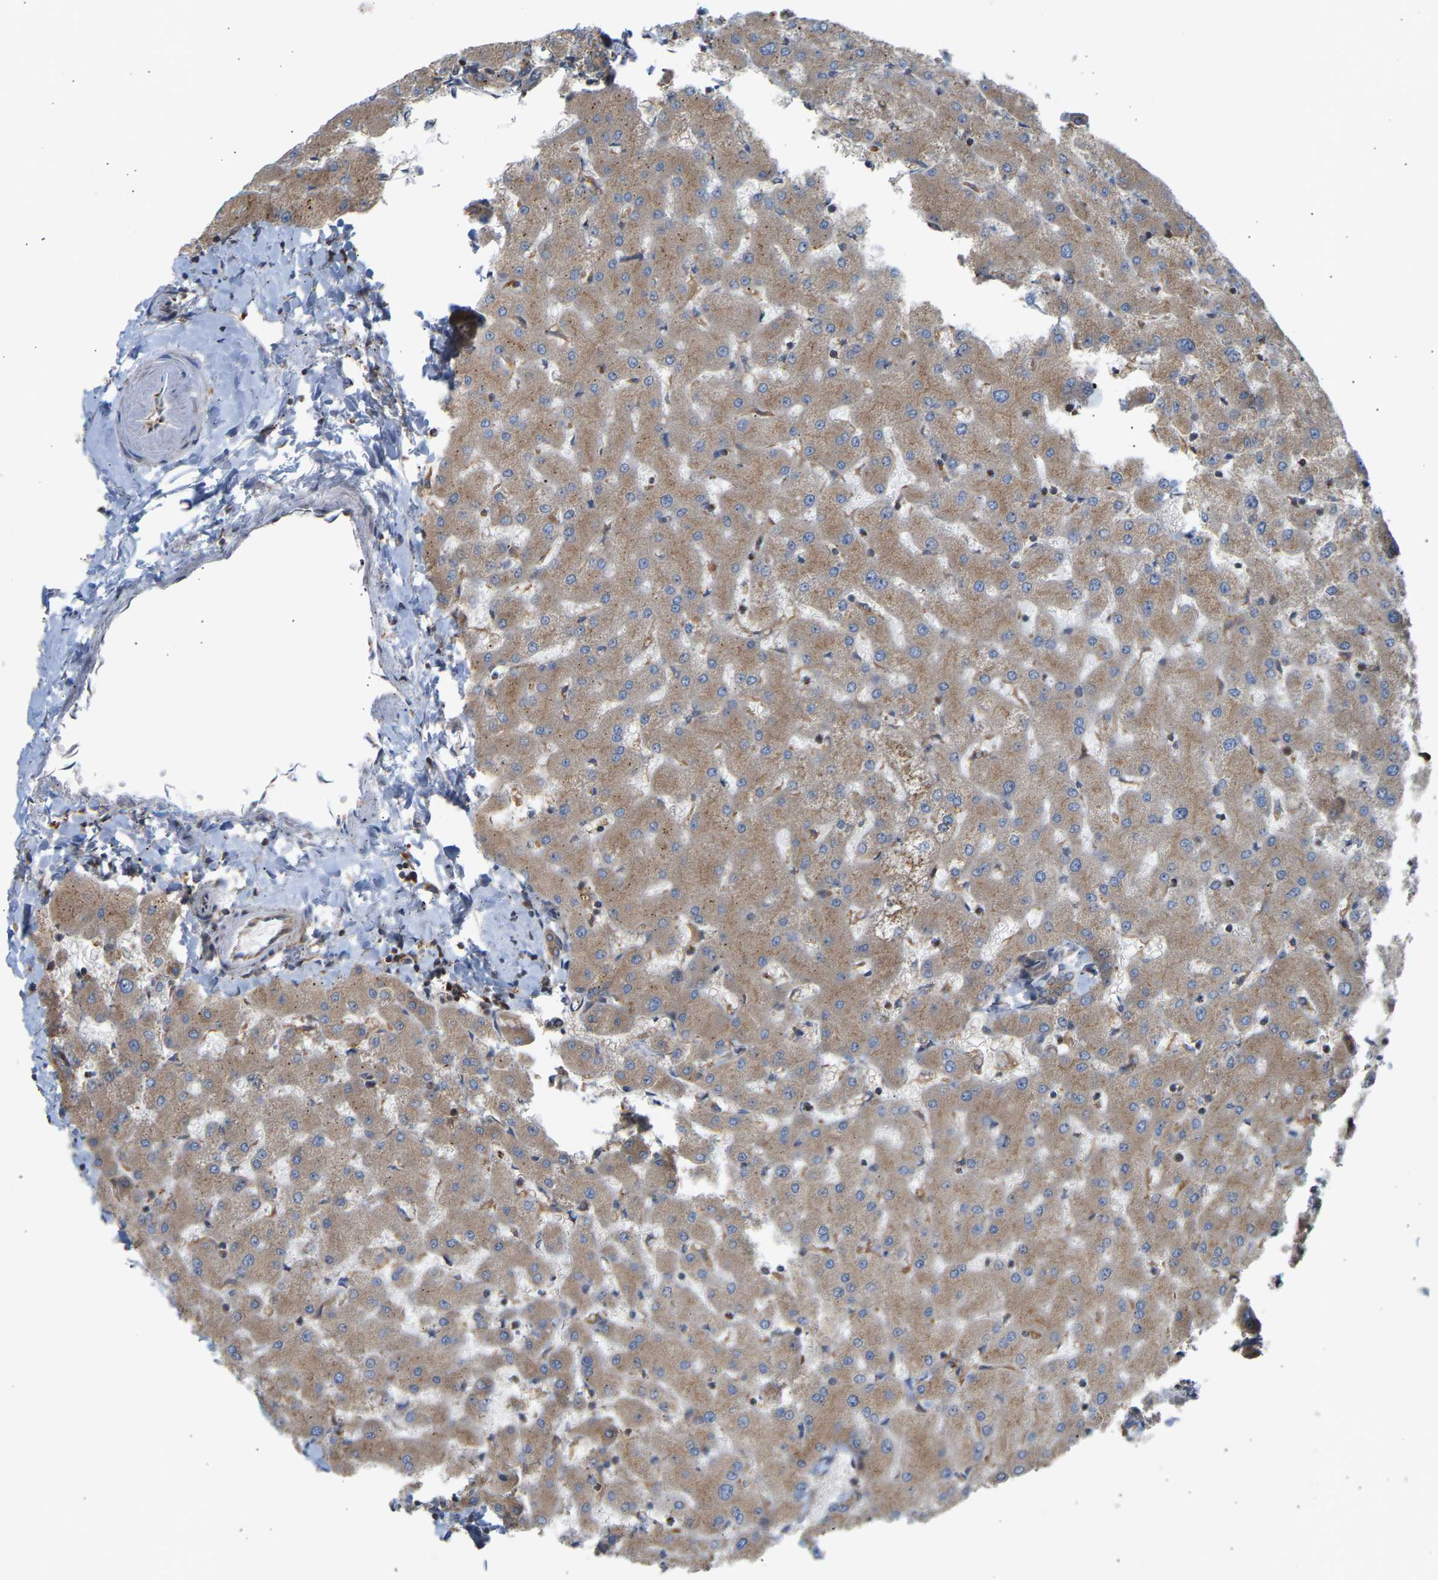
{"staining": {"intensity": "moderate", "quantity": ">75%", "location": "cytoplasmic/membranous"}, "tissue": "liver", "cell_type": "Cholangiocytes", "image_type": "normal", "snomed": [{"axis": "morphology", "description": "Normal tissue, NOS"}, {"axis": "topography", "description": "Liver"}], "caption": "There is medium levels of moderate cytoplasmic/membranous positivity in cholangiocytes of unremarkable liver, as demonstrated by immunohistochemical staining (brown color).", "gene": "GCN1", "patient": {"sex": "female", "age": 63}}